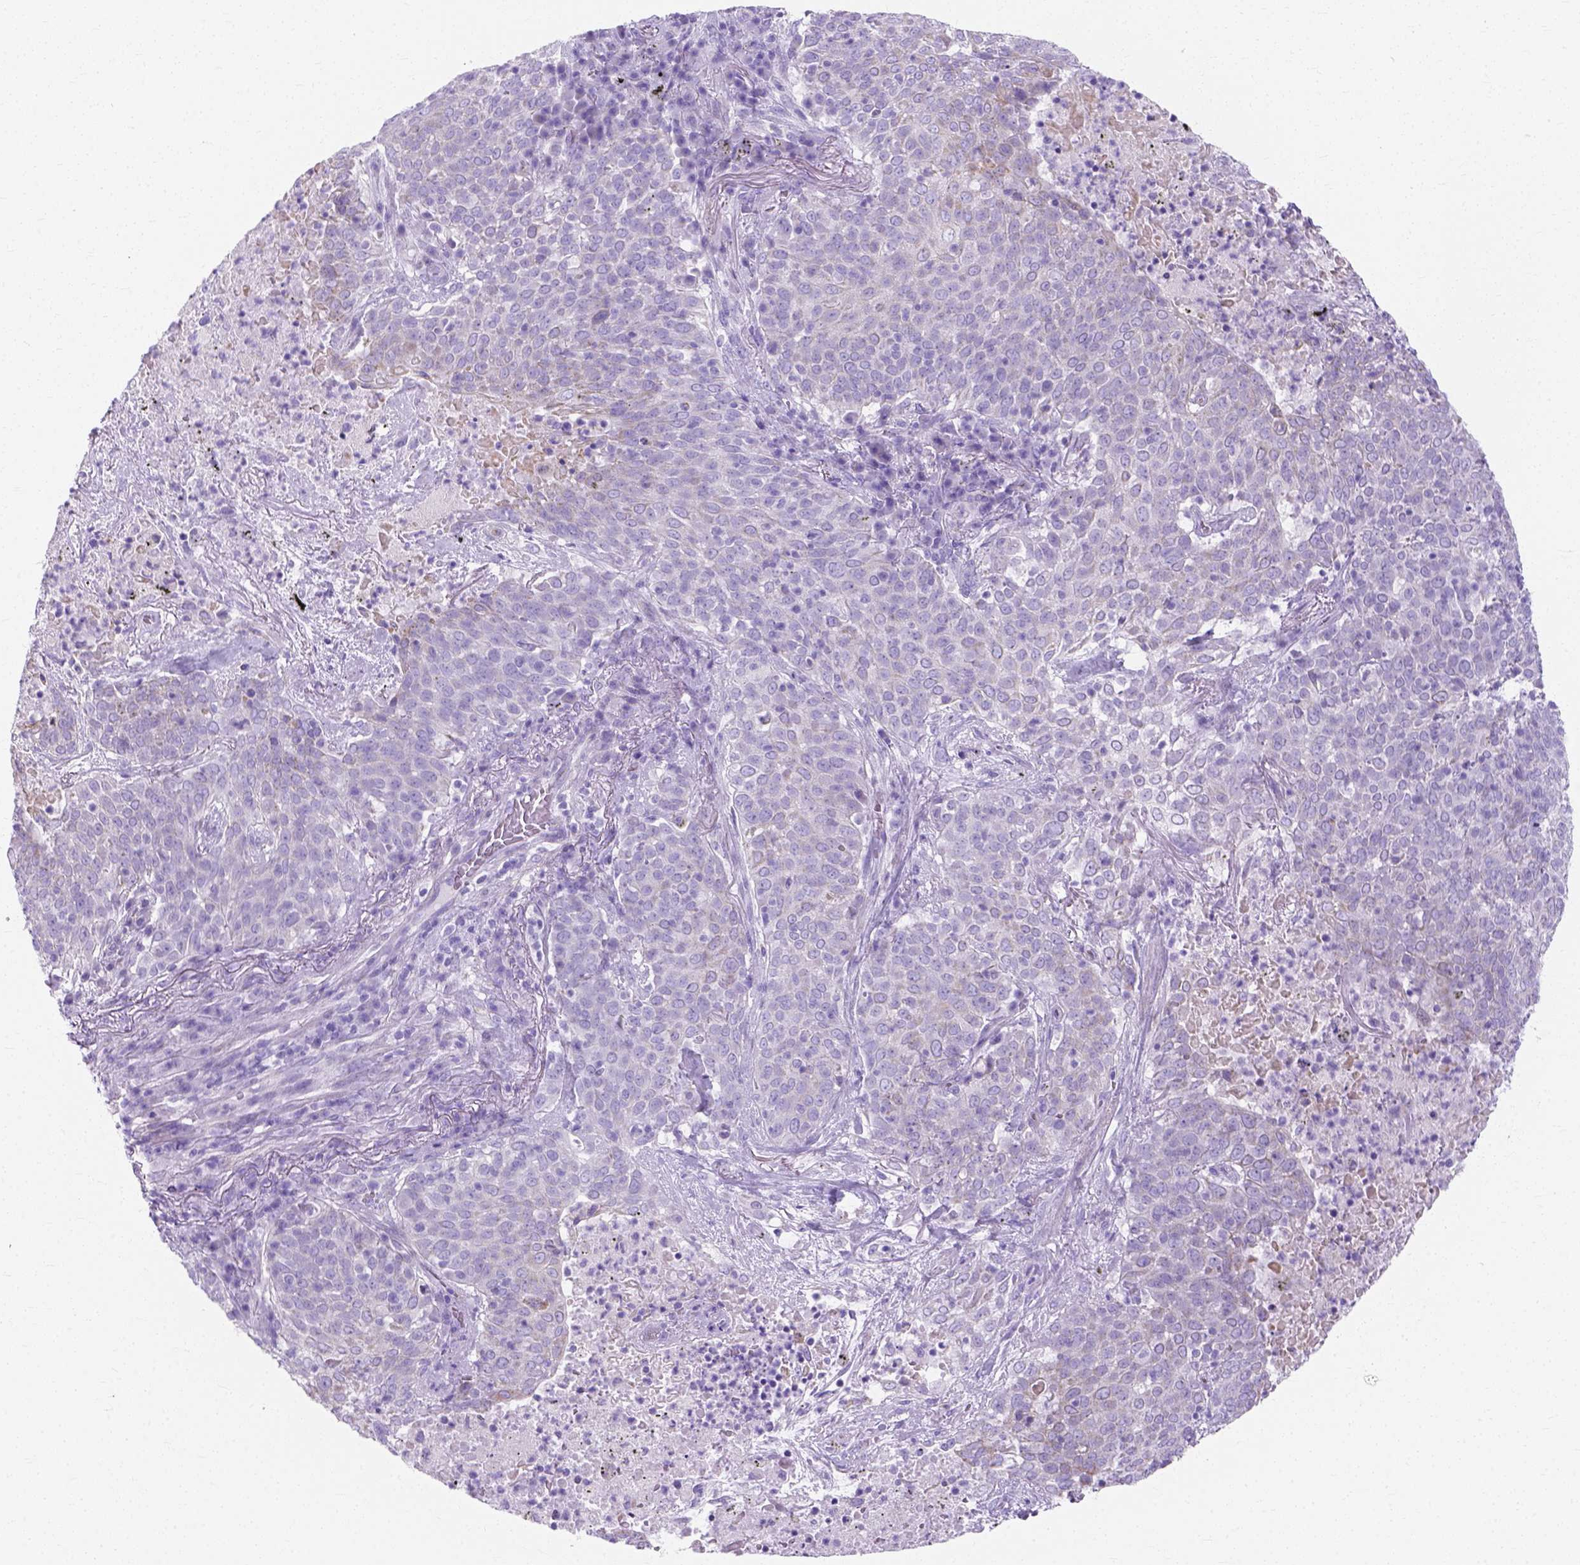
{"staining": {"intensity": "negative", "quantity": "none", "location": "none"}, "tissue": "lung cancer", "cell_type": "Tumor cells", "image_type": "cancer", "snomed": [{"axis": "morphology", "description": "Squamous cell carcinoma, NOS"}, {"axis": "topography", "description": "Lung"}], "caption": "Immunohistochemistry image of lung cancer (squamous cell carcinoma) stained for a protein (brown), which displays no expression in tumor cells.", "gene": "MYH15", "patient": {"sex": "male", "age": 82}}